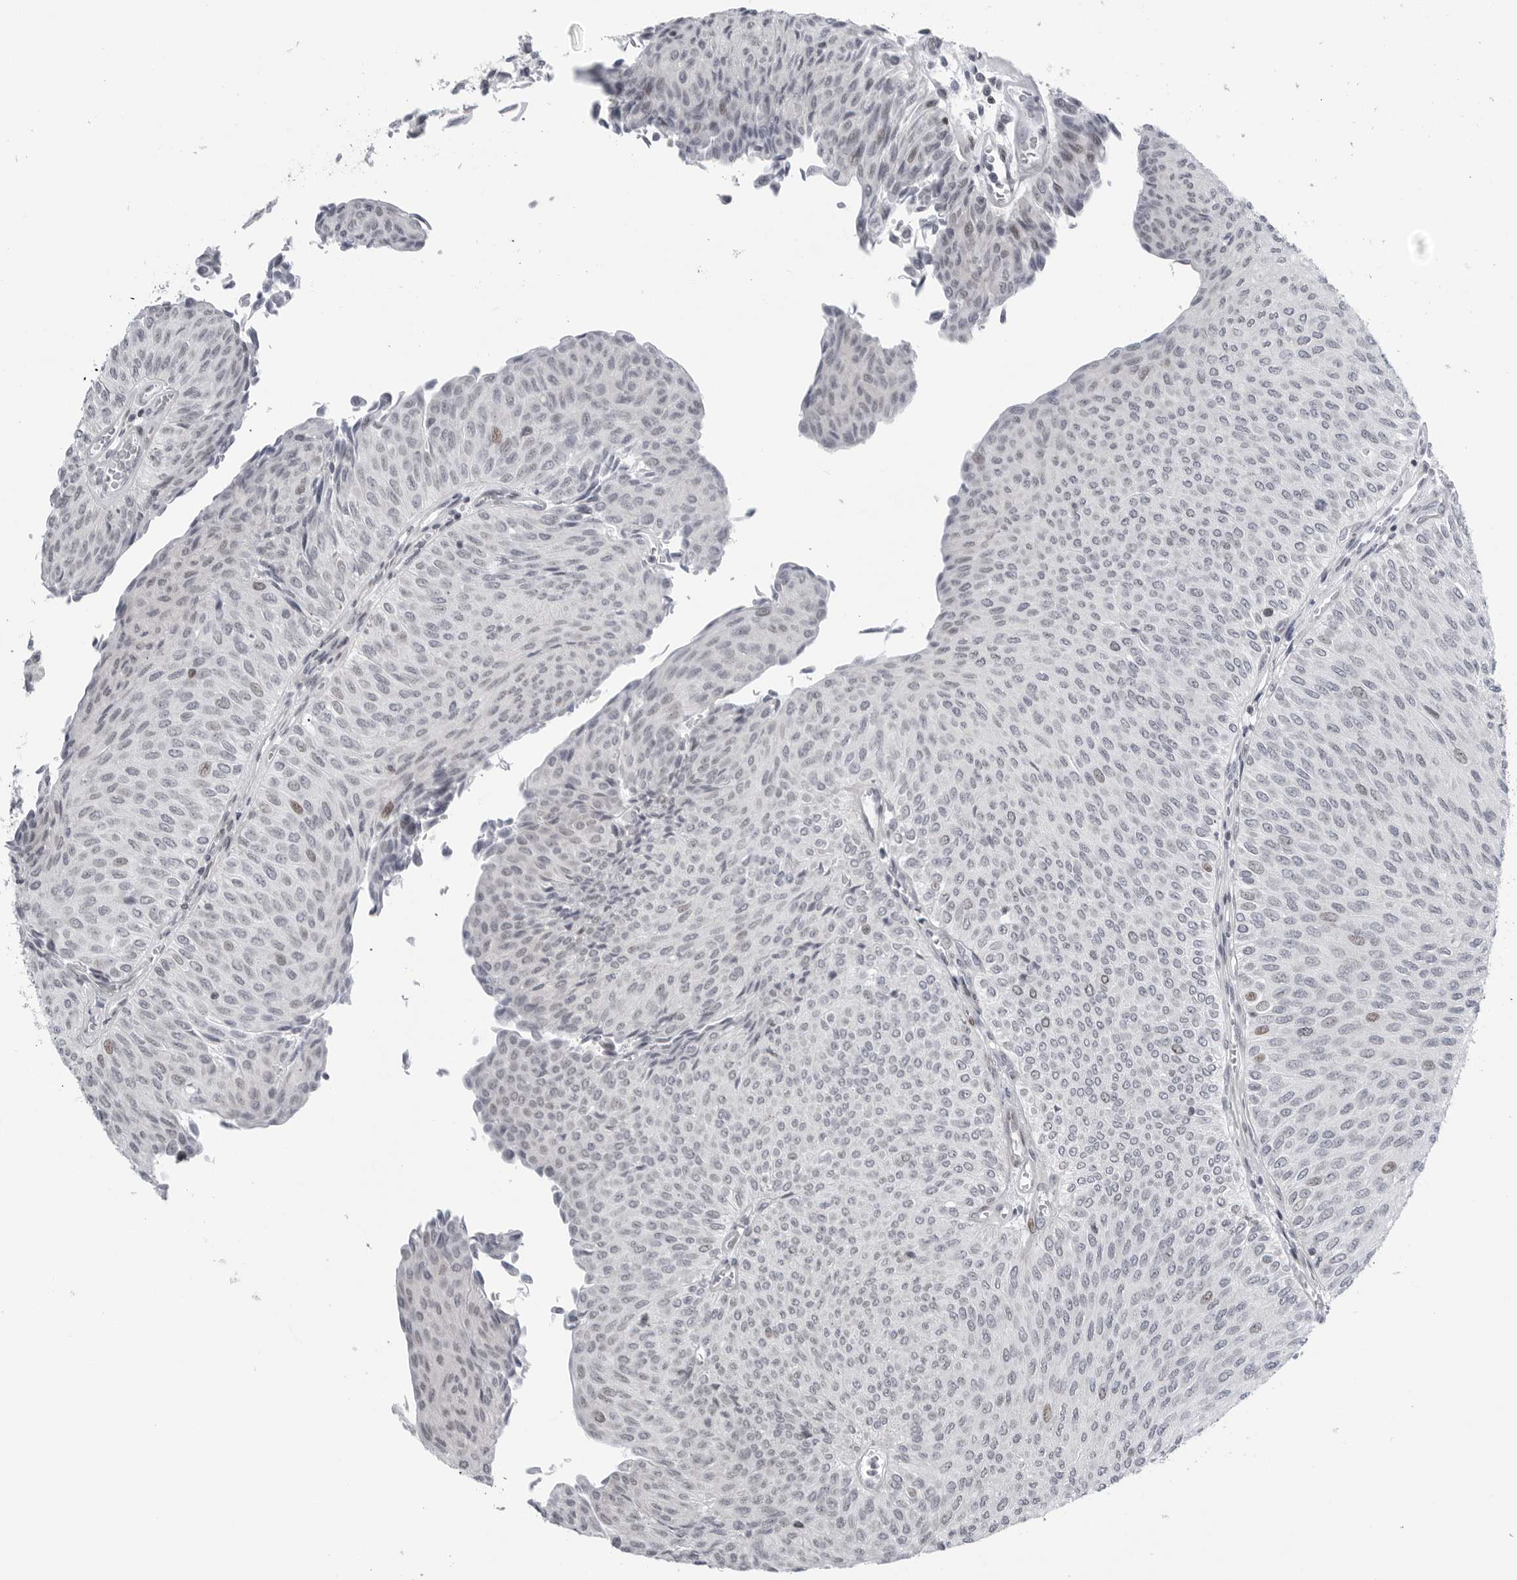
{"staining": {"intensity": "weak", "quantity": "<25%", "location": "nuclear"}, "tissue": "urothelial cancer", "cell_type": "Tumor cells", "image_type": "cancer", "snomed": [{"axis": "morphology", "description": "Urothelial carcinoma, Low grade"}, {"axis": "topography", "description": "Urinary bladder"}], "caption": "Histopathology image shows no protein staining in tumor cells of low-grade urothelial carcinoma tissue.", "gene": "FAM135B", "patient": {"sex": "male", "age": 78}}